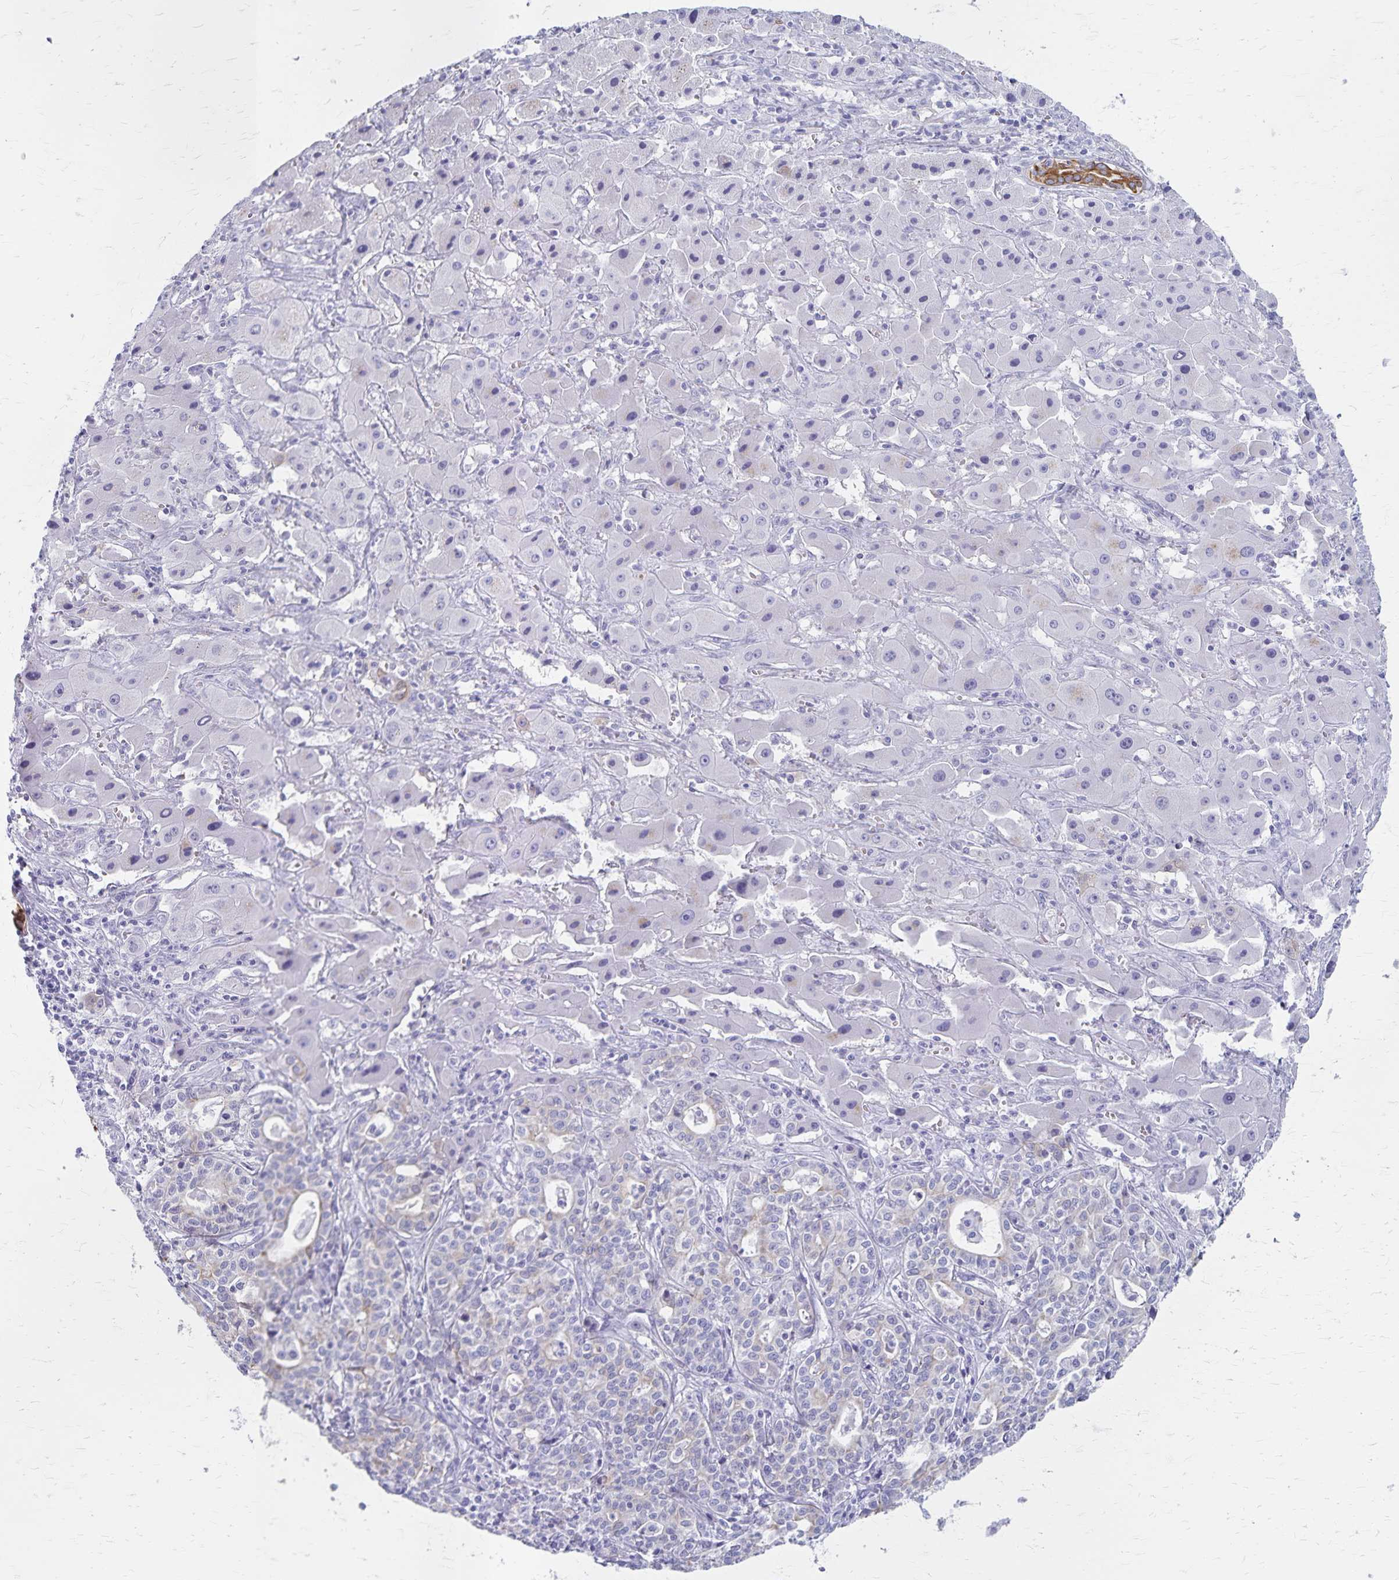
{"staining": {"intensity": "negative", "quantity": "none", "location": "none"}, "tissue": "liver cancer", "cell_type": "Tumor cells", "image_type": "cancer", "snomed": [{"axis": "morphology", "description": "Cholangiocarcinoma"}, {"axis": "topography", "description": "Liver"}], "caption": "The histopathology image displays no significant positivity in tumor cells of cholangiocarcinoma (liver).", "gene": "GPBAR1", "patient": {"sex": "female", "age": 61}}